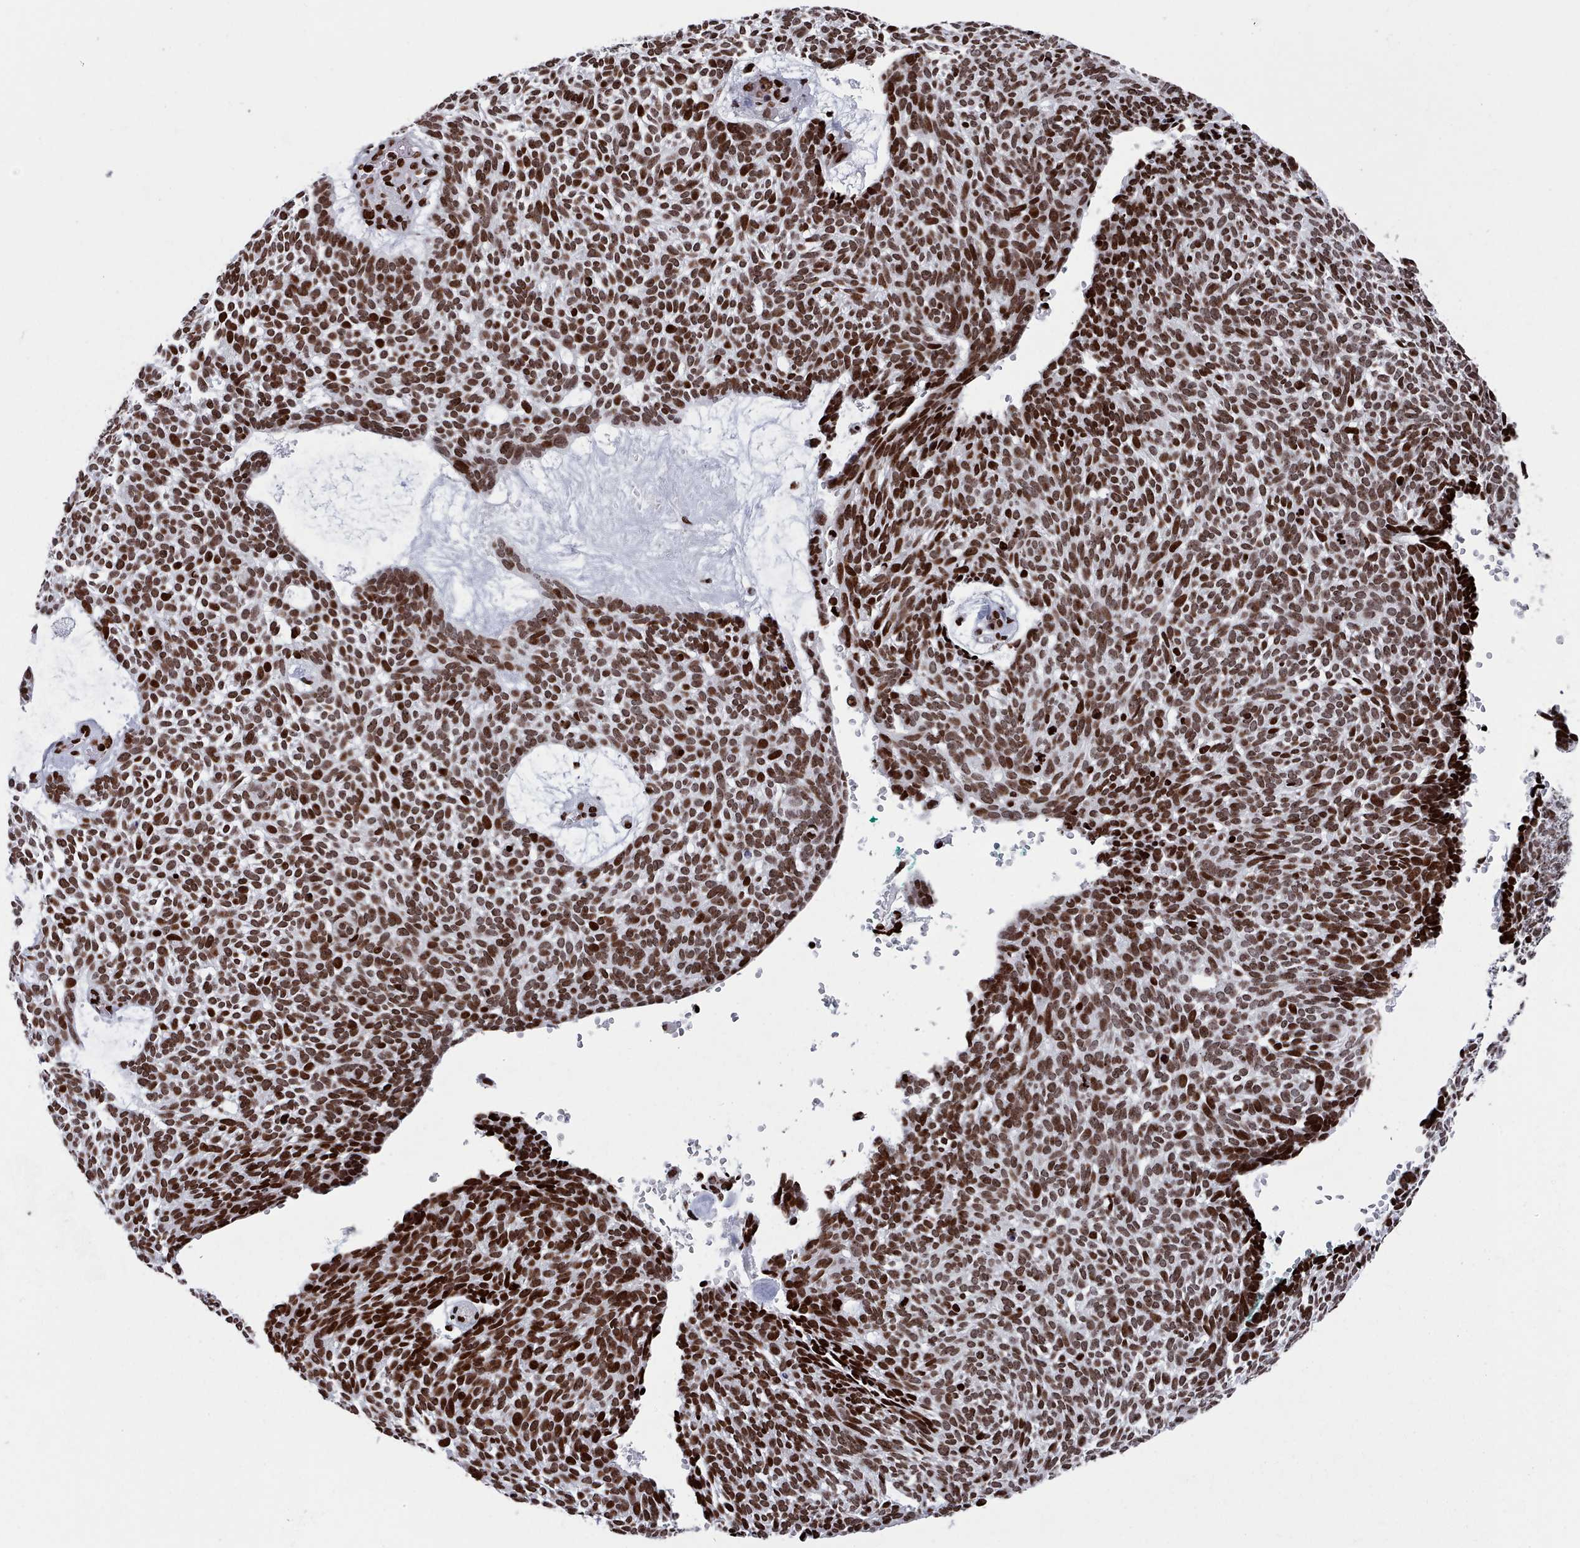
{"staining": {"intensity": "strong", "quantity": ">75%", "location": "nuclear"}, "tissue": "skin cancer", "cell_type": "Tumor cells", "image_type": "cancer", "snomed": [{"axis": "morphology", "description": "Basal cell carcinoma"}, {"axis": "topography", "description": "Skin"}], "caption": "Skin basal cell carcinoma stained with a protein marker reveals strong staining in tumor cells.", "gene": "PCDHB12", "patient": {"sex": "male", "age": 61}}